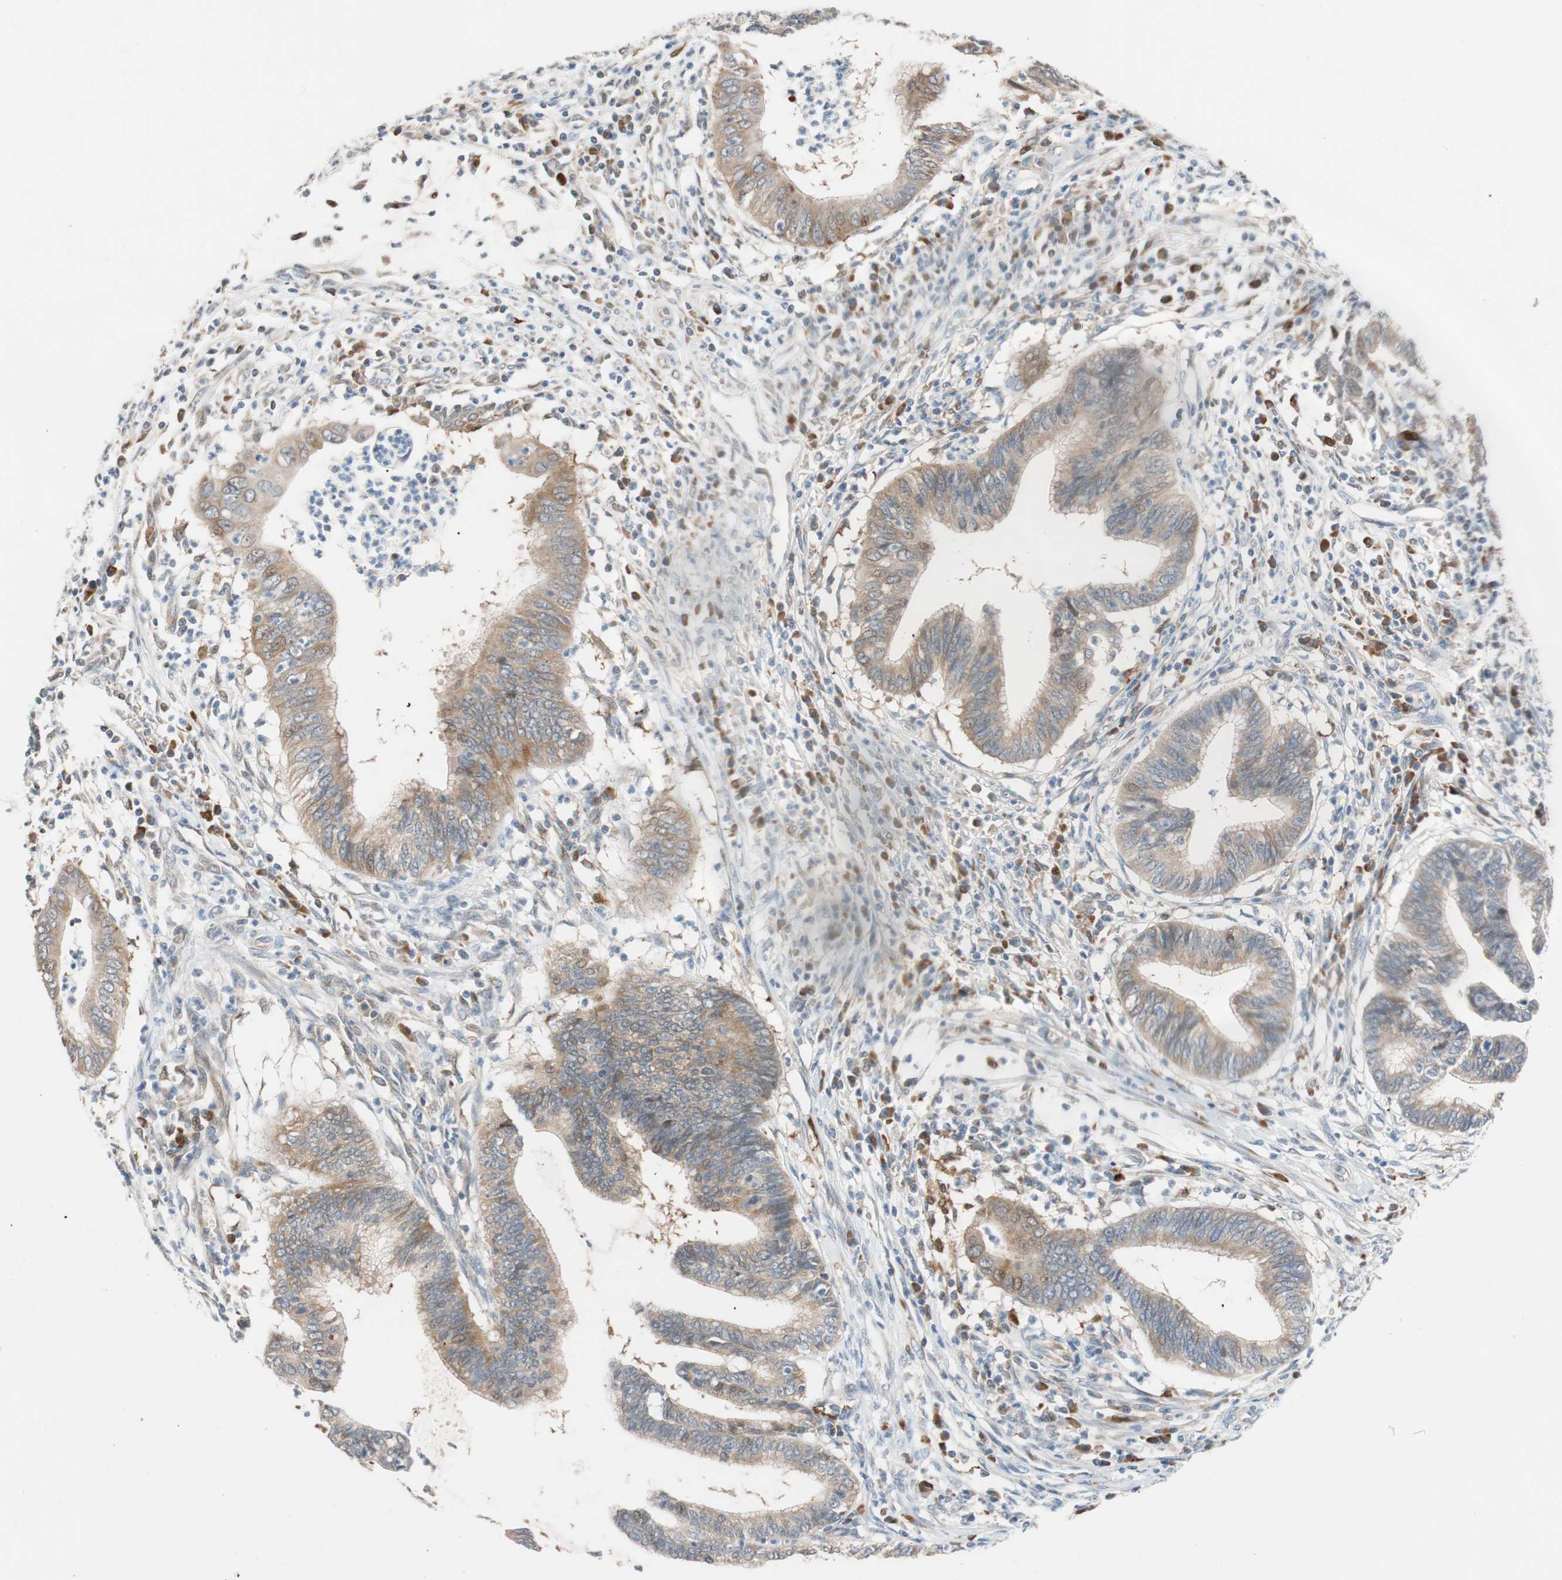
{"staining": {"intensity": "moderate", "quantity": ">75%", "location": "cytoplasmic/membranous"}, "tissue": "cervical cancer", "cell_type": "Tumor cells", "image_type": "cancer", "snomed": [{"axis": "morphology", "description": "Adenocarcinoma, NOS"}, {"axis": "topography", "description": "Cervix"}], "caption": "Protein staining by immunohistochemistry (IHC) reveals moderate cytoplasmic/membranous positivity in approximately >75% of tumor cells in adenocarcinoma (cervical). Using DAB (brown) and hematoxylin (blue) stains, captured at high magnification using brightfield microscopy.", "gene": "FAAH", "patient": {"sex": "female", "age": 36}}